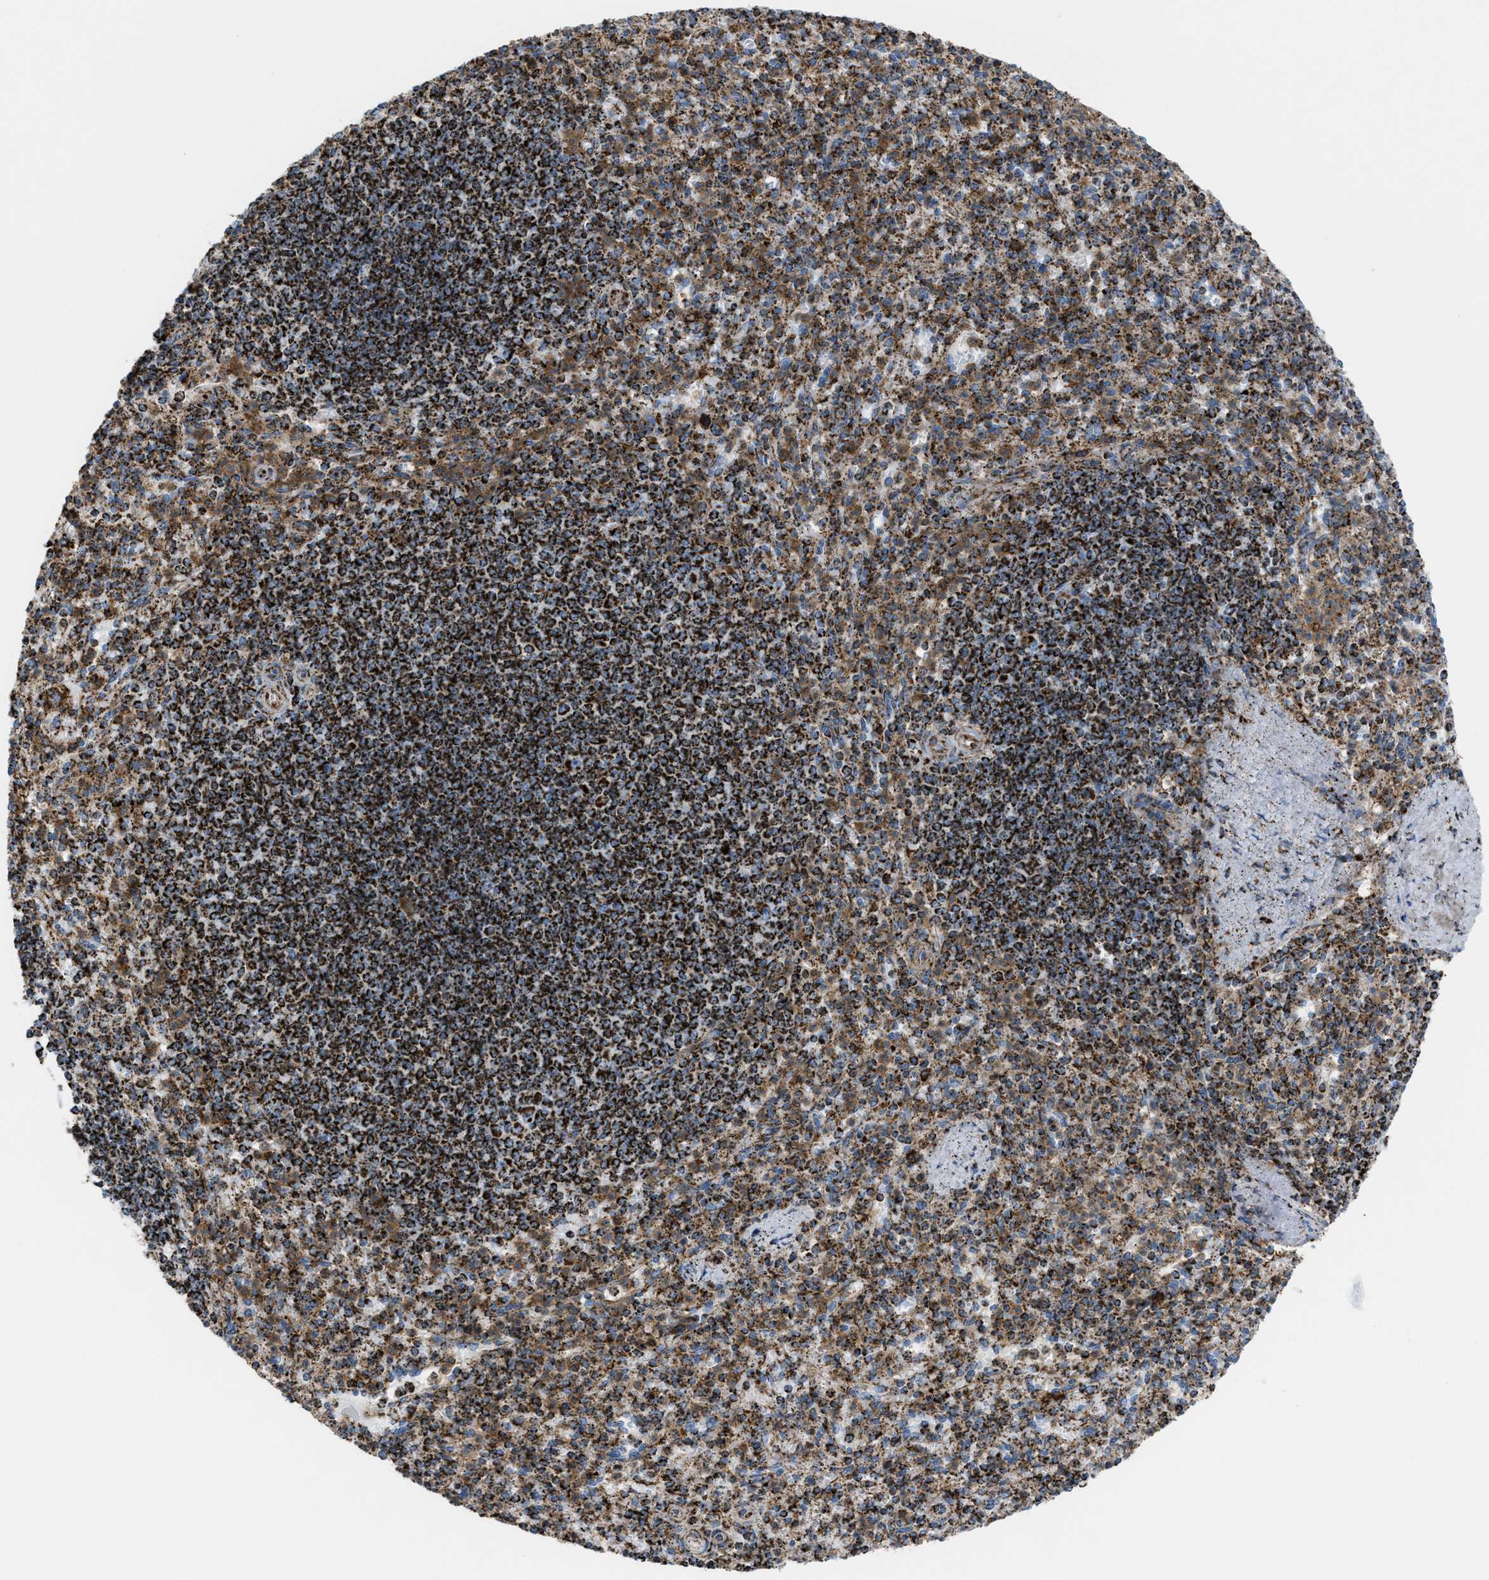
{"staining": {"intensity": "moderate", "quantity": ">75%", "location": "cytoplasmic/membranous"}, "tissue": "spleen", "cell_type": "Cells in red pulp", "image_type": "normal", "snomed": [{"axis": "morphology", "description": "Normal tissue, NOS"}, {"axis": "topography", "description": "Spleen"}], "caption": "Immunohistochemistry image of unremarkable spleen: spleen stained using immunohistochemistry (IHC) shows medium levels of moderate protein expression localized specifically in the cytoplasmic/membranous of cells in red pulp, appearing as a cytoplasmic/membranous brown color.", "gene": "ECHS1", "patient": {"sex": "male", "age": 72}}